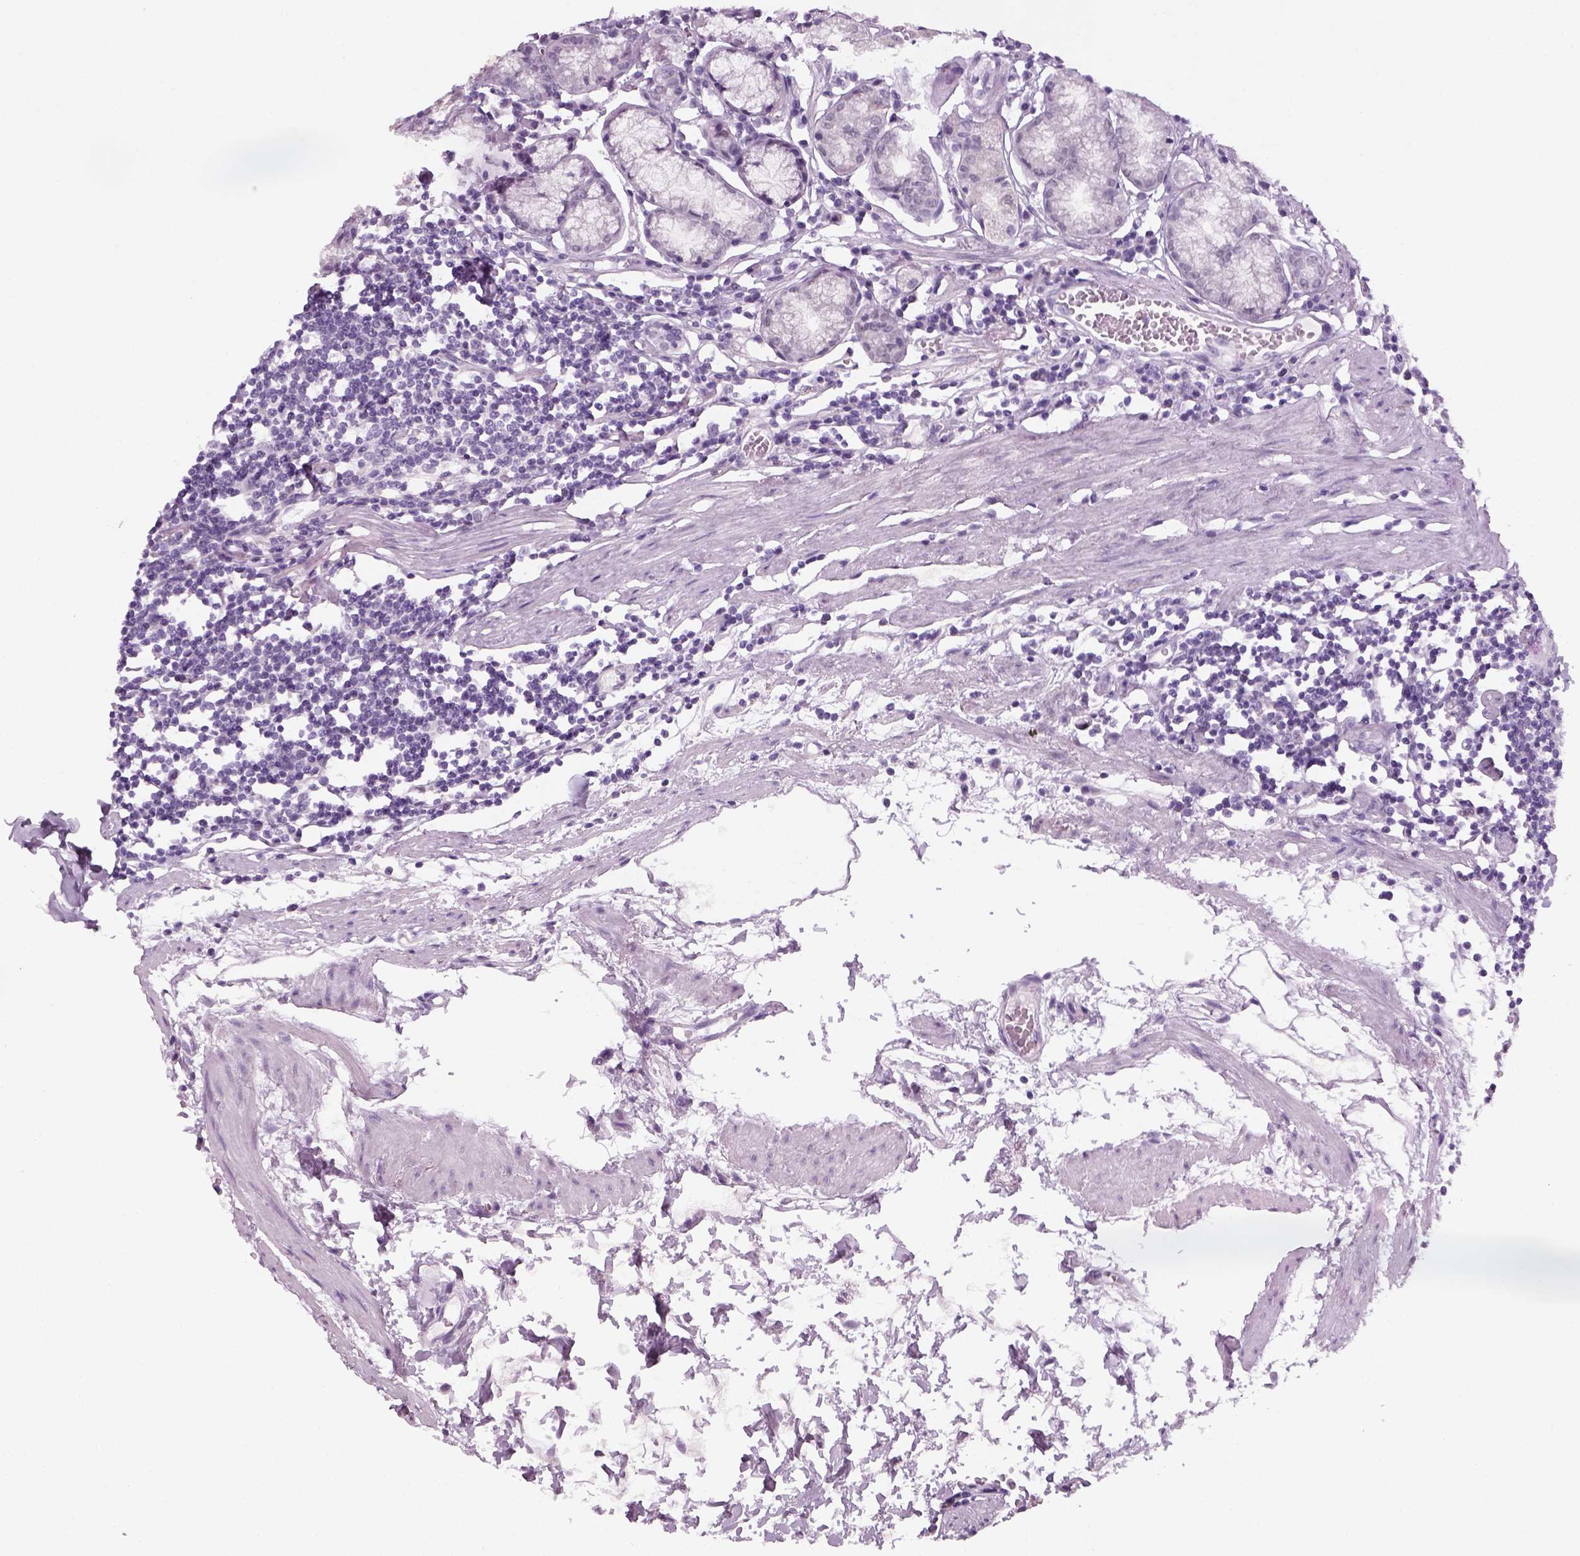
{"staining": {"intensity": "negative", "quantity": "none", "location": "none"}, "tissue": "stomach", "cell_type": "Glandular cells", "image_type": "normal", "snomed": [{"axis": "morphology", "description": "Normal tissue, NOS"}, {"axis": "topography", "description": "Stomach"}], "caption": "Immunohistochemistry micrograph of benign stomach: human stomach stained with DAB (3,3'-diaminobenzidine) reveals no significant protein staining in glandular cells.", "gene": "KRT75", "patient": {"sex": "male", "age": 55}}